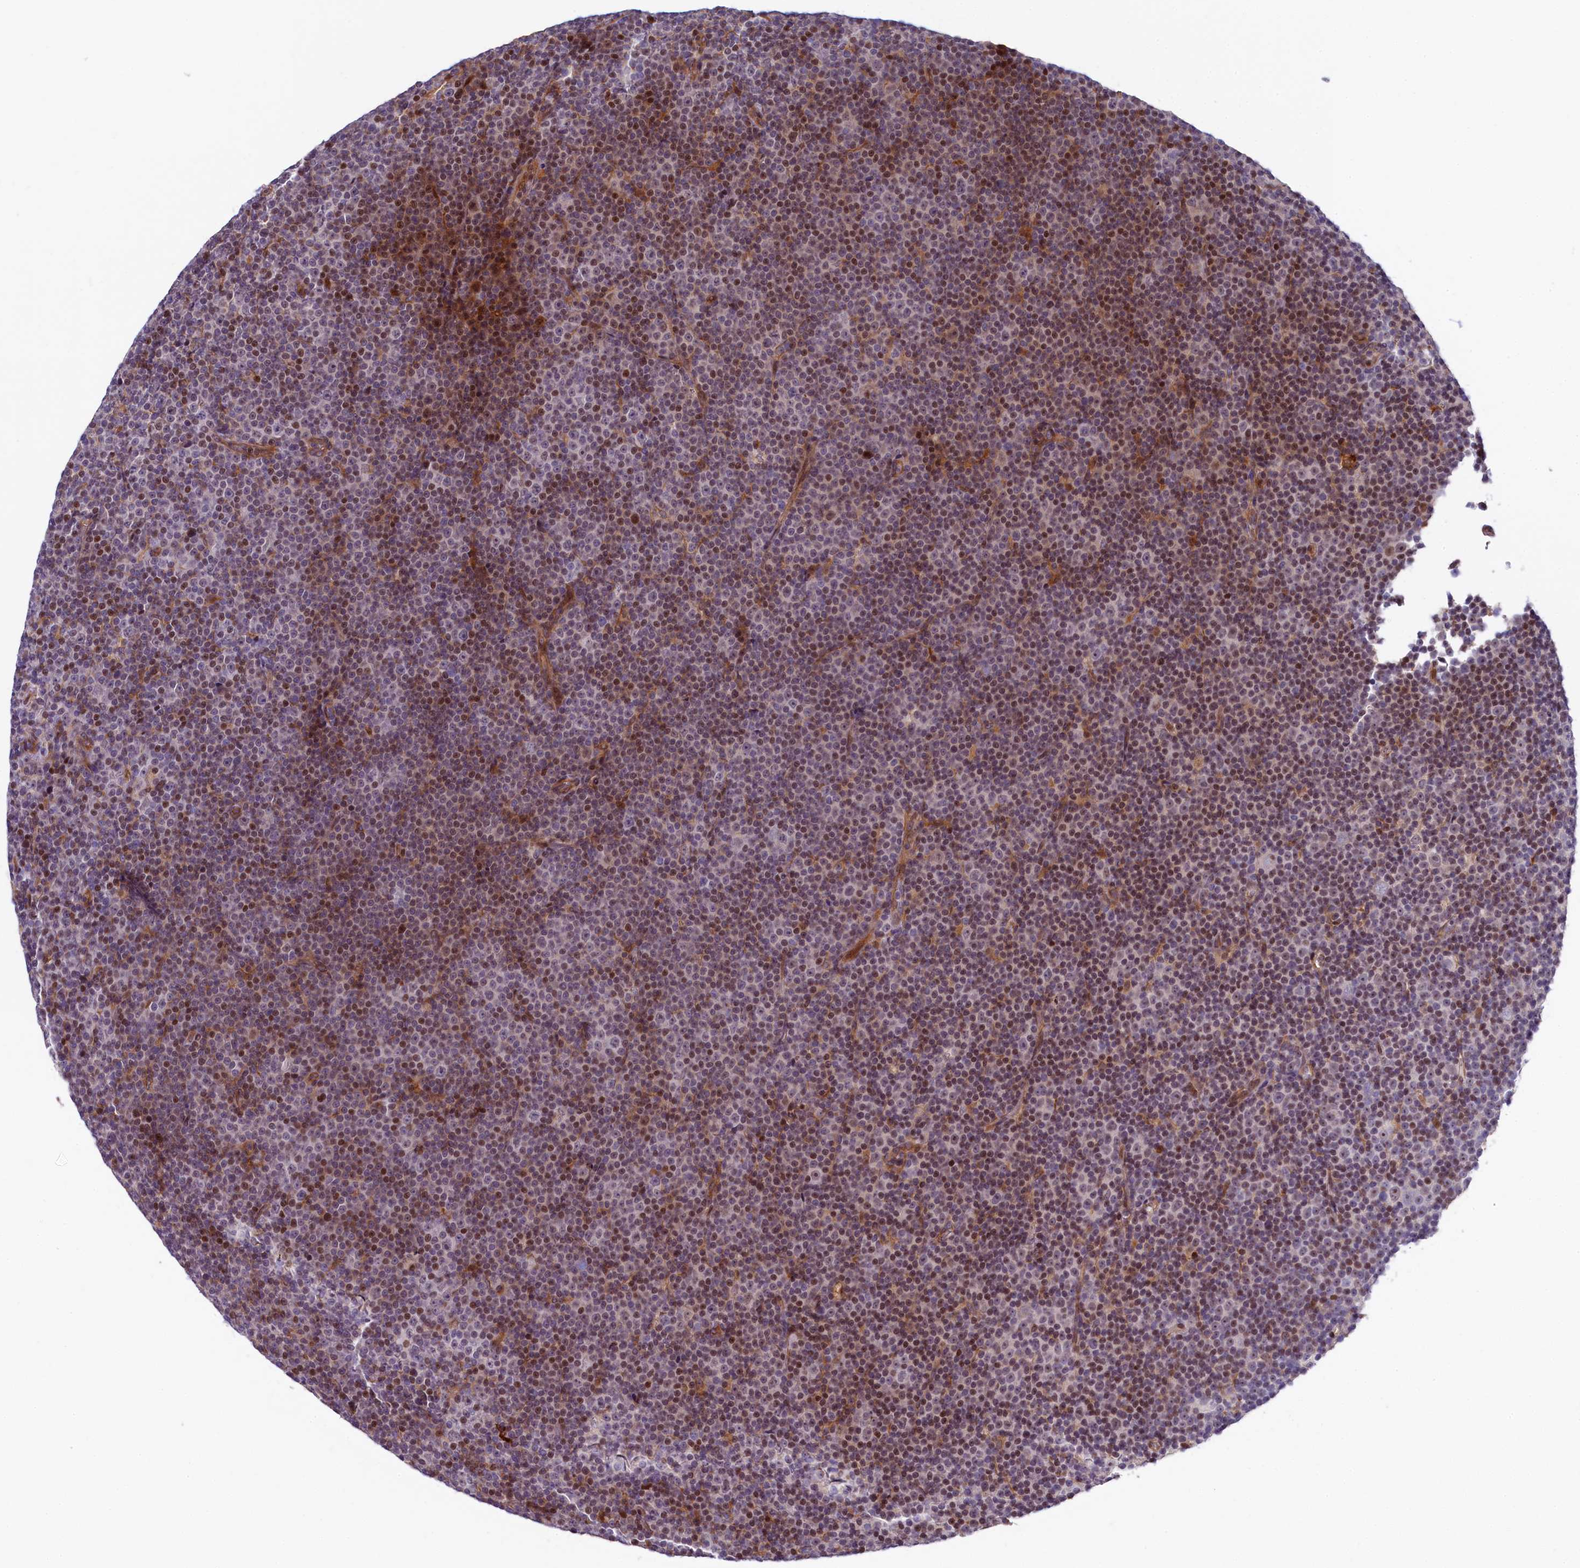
{"staining": {"intensity": "weak", "quantity": "25%-75%", "location": "nuclear"}, "tissue": "lymphoma", "cell_type": "Tumor cells", "image_type": "cancer", "snomed": [{"axis": "morphology", "description": "Malignant lymphoma, non-Hodgkin's type, Low grade"}, {"axis": "topography", "description": "Lymph node"}], "caption": "This micrograph exhibits IHC staining of malignant lymphoma, non-Hodgkin's type (low-grade), with low weak nuclear expression in about 25%-75% of tumor cells.", "gene": "TGDS", "patient": {"sex": "female", "age": 67}}